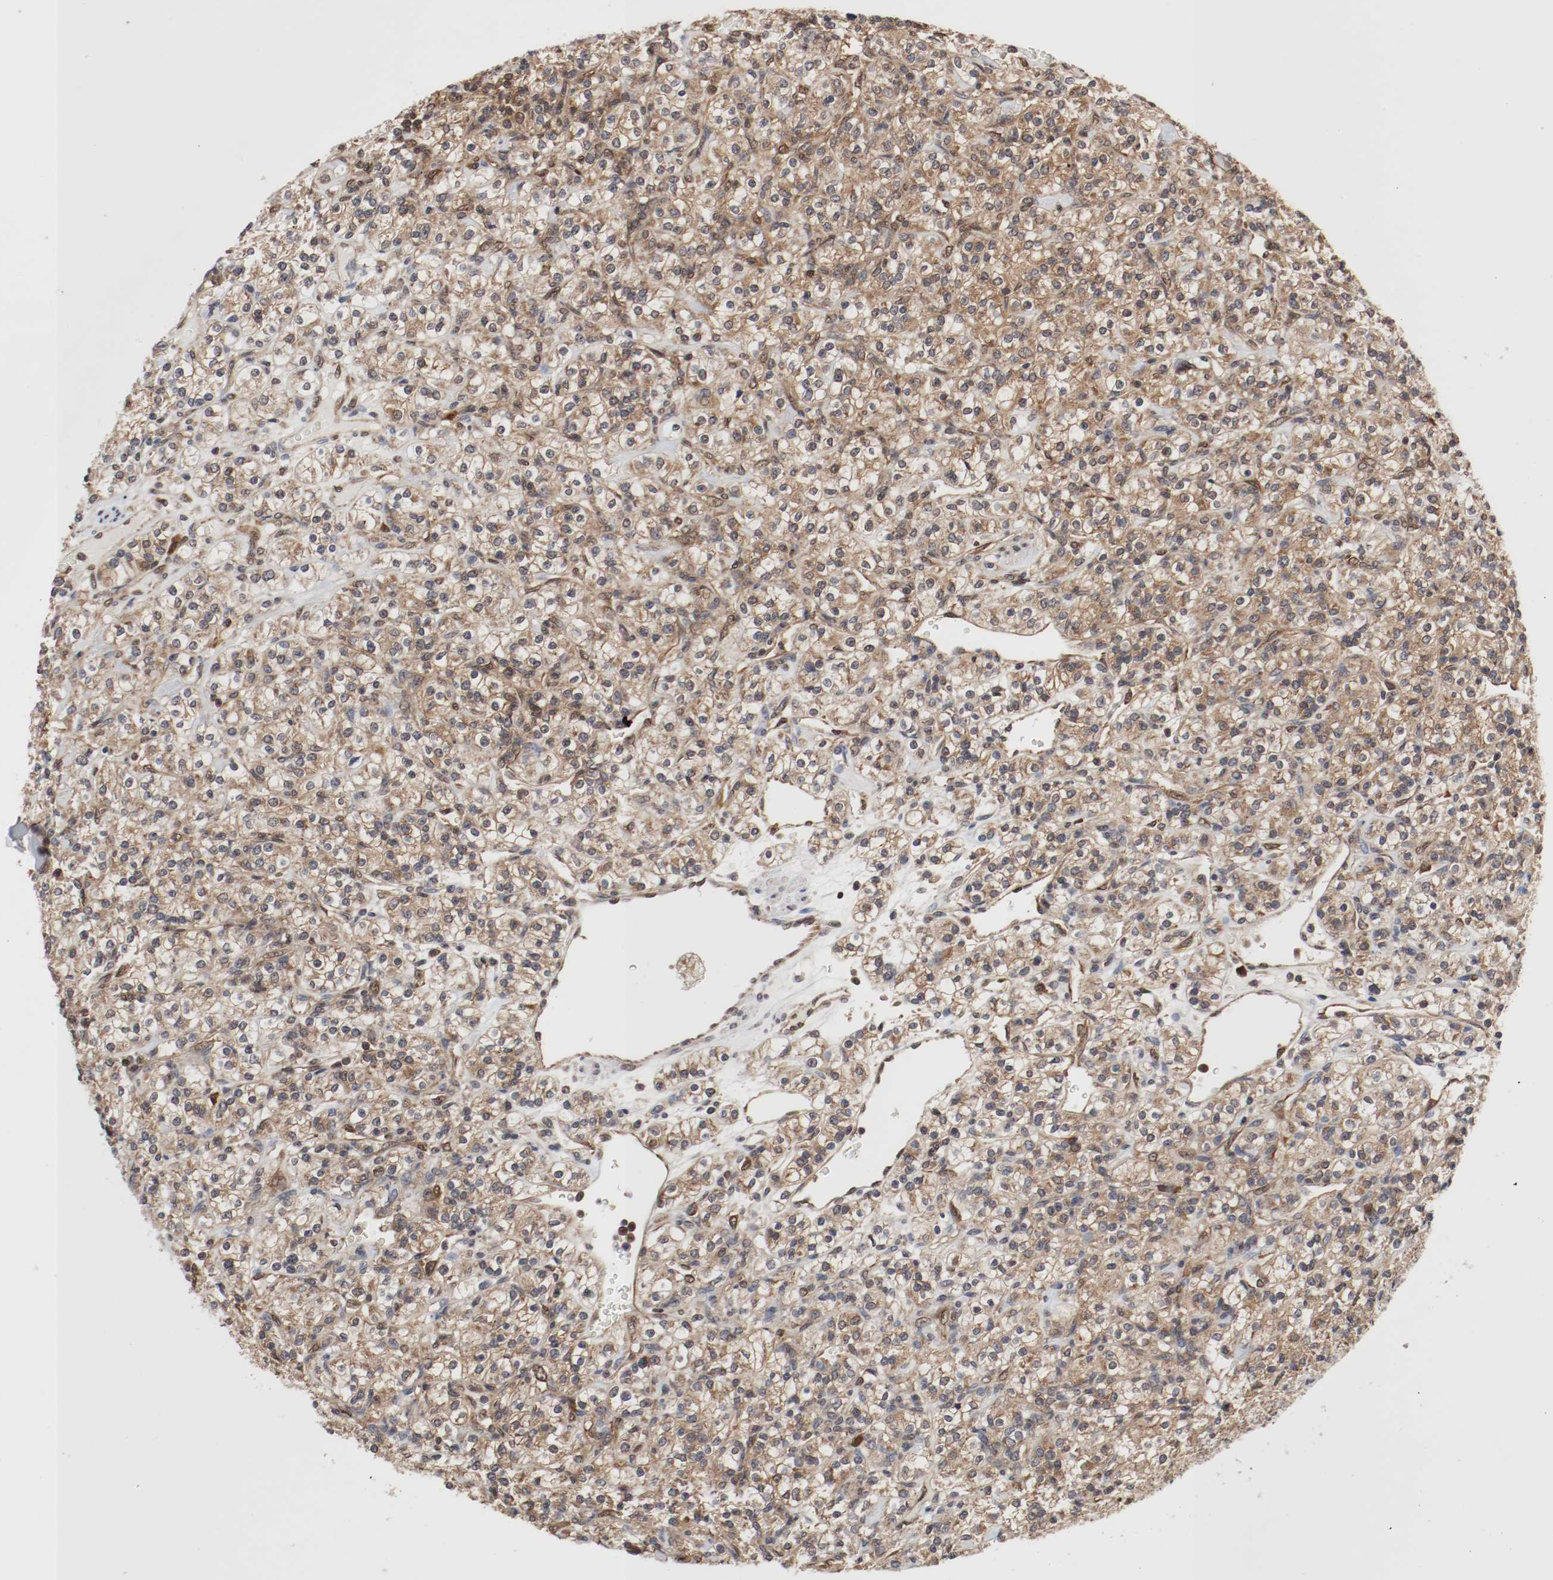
{"staining": {"intensity": "moderate", "quantity": ">75%", "location": "cytoplasmic/membranous"}, "tissue": "renal cancer", "cell_type": "Tumor cells", "image_type": "cancer", "snomed": [{"axis": "morphology", "description": "Adenocarcinoma, NOS"}, {"axis": "topography", "description": "Kidney"}], "caption": "Human adenocarcinoma (renal) stained for a protein (brown) demonstrates moderate cytoplasmic/membranous positive staining in approximately >75% of tumor cells.", "gene": "AFG3L2", "patient": {"sex": "male", "age": 77}}